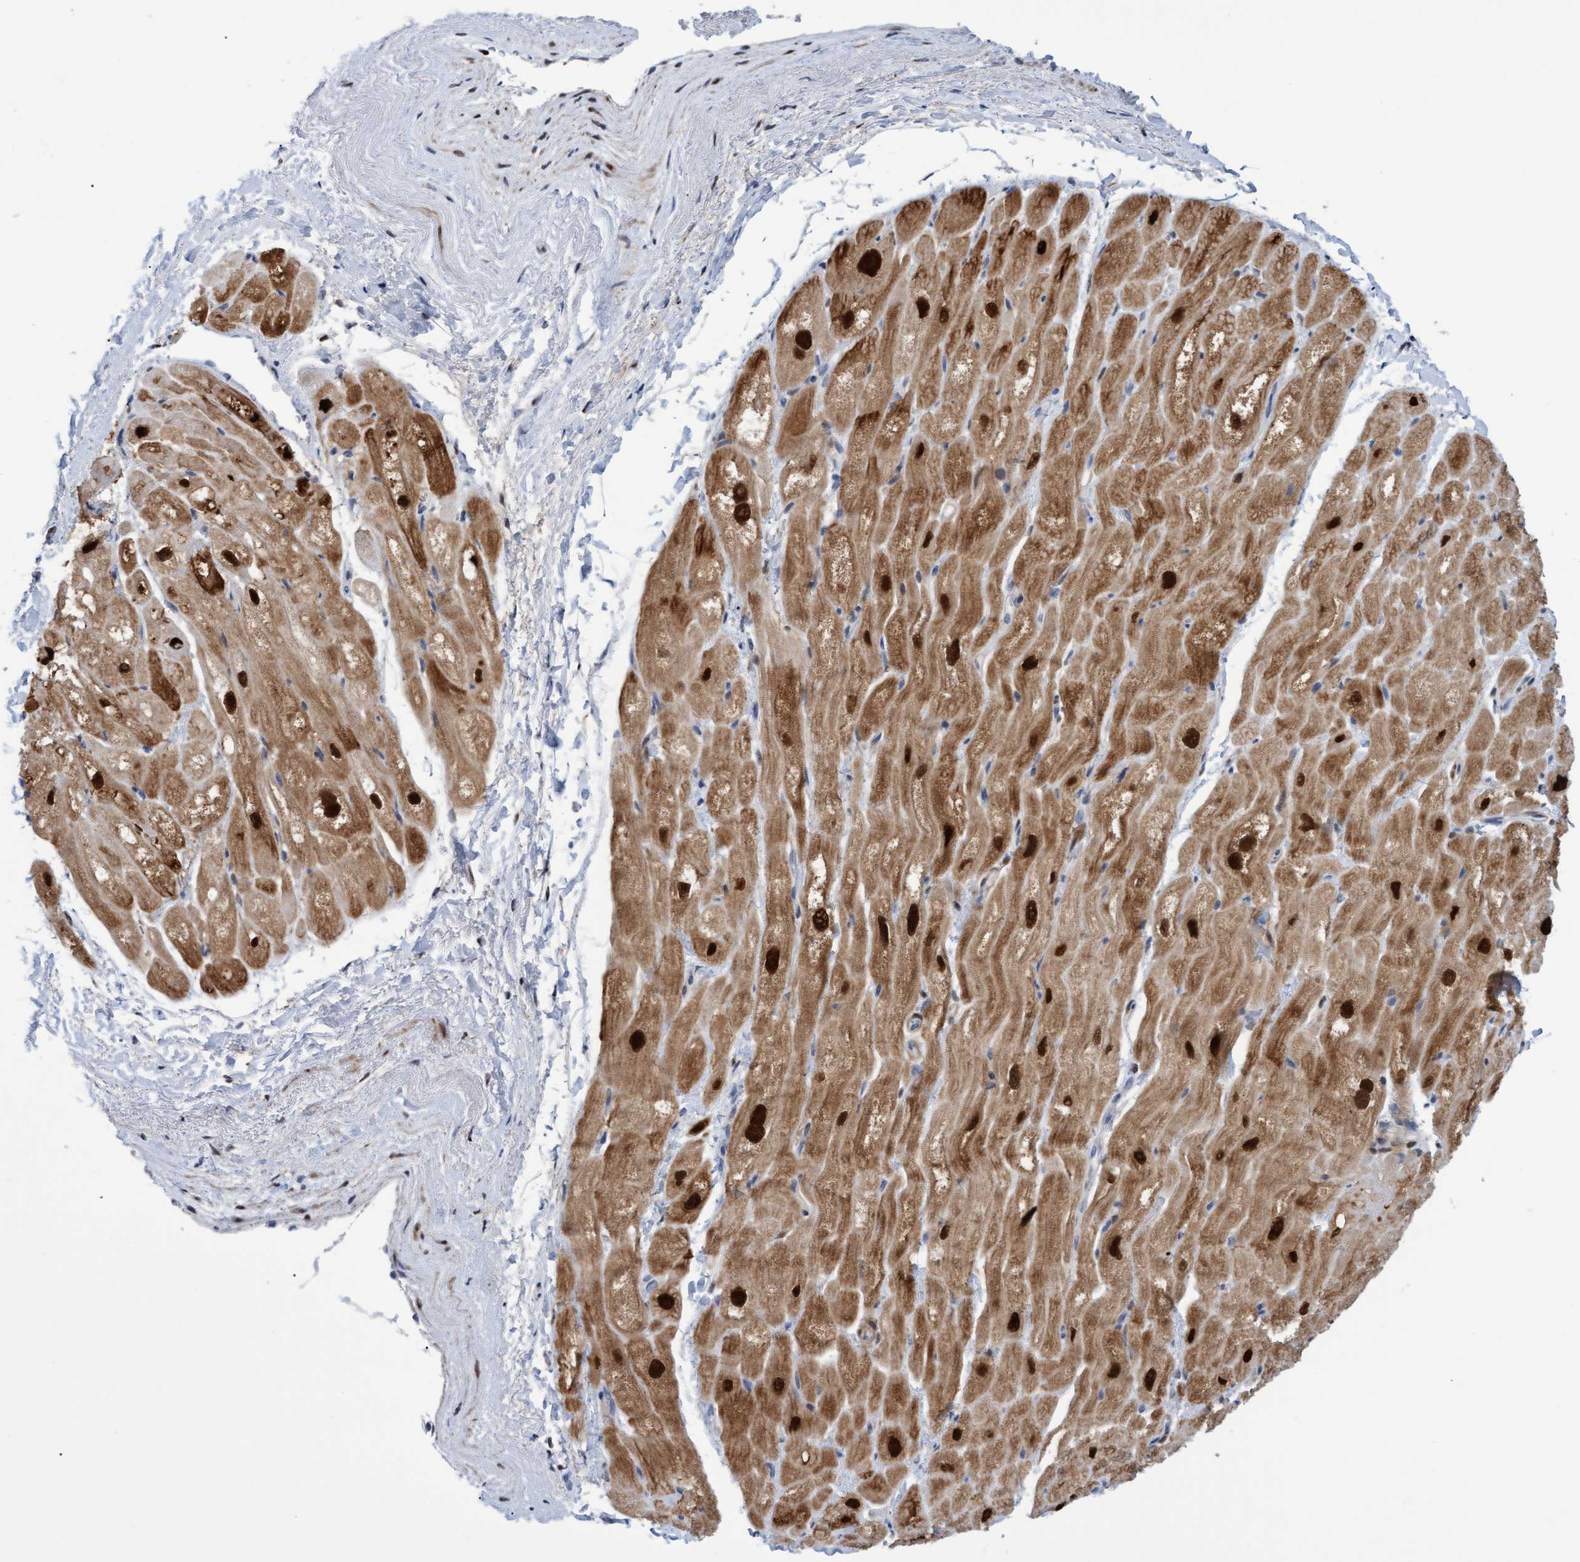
{"staining": {"intensity": "strong", "quantity": ">75%", "location": "cytoplasmic/membranous,nuclear"}, "tissue": "heart muscle", "cell_type": "Cardiomyocytes", "image_type": "normal", "snomed": [{"axis": "morphology", "description": "Normal tissue, NOS"}, {"axis": "topography", "description": "Heart"}], "caption": "Immunohistochemical staining of normal human heart muscle demonstrates >75% levels of strong cytoplasmic/membranous,nuclear protein staining in about >75% of cardiomyocytes. (brown staining indicates protein expression, while blue staining denotes nuclei).", "gene": "PINX1", "patient": {"sex": "male", "age": 49}}